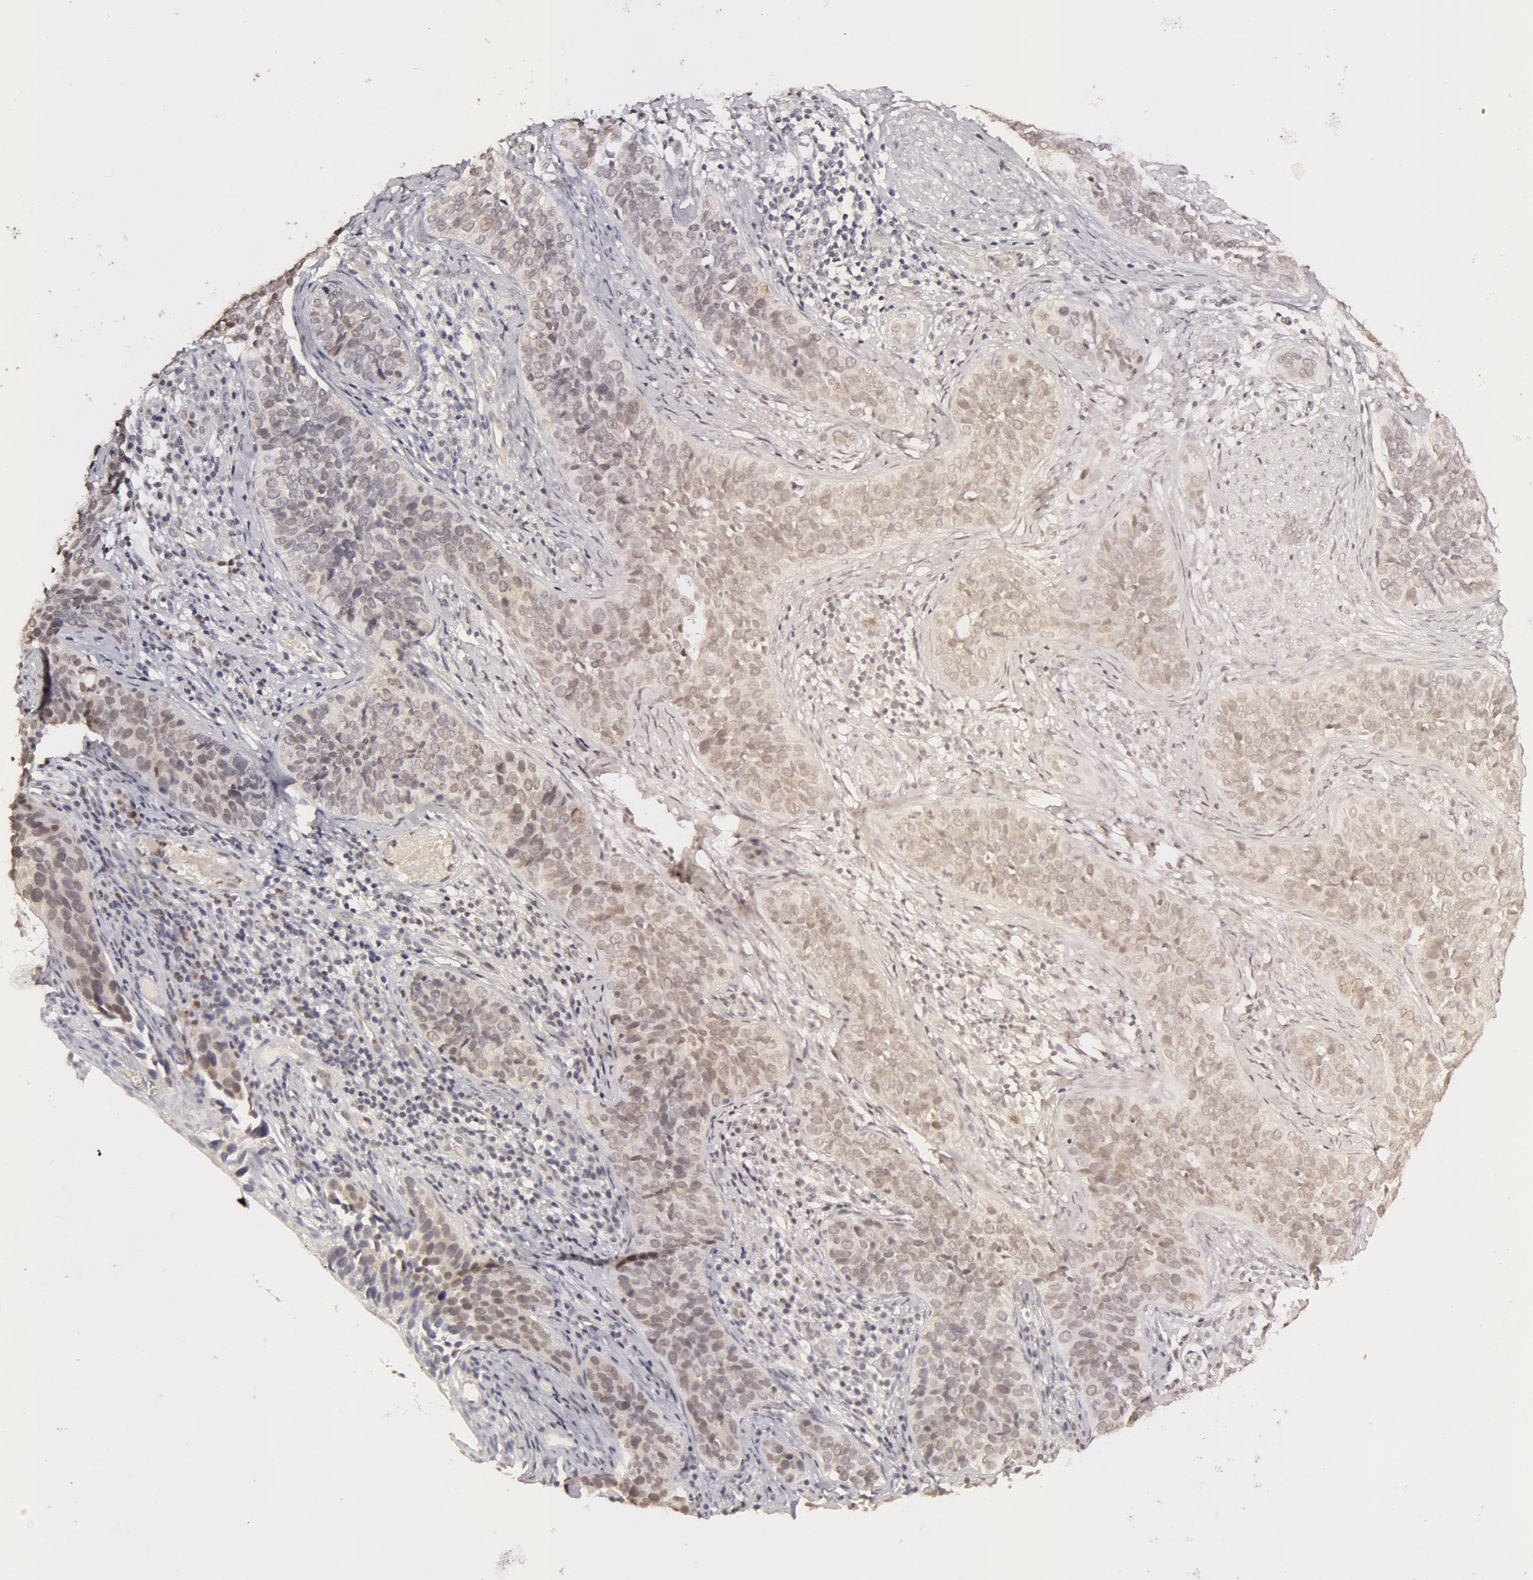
{"staining": {"intensity": "weak", "quantity": ">75%", "location": "cytoplasmic/membranous,nuclear"}, "tissue": "cervical cancer", "cell_type": "Tumor cells", "image_type": "cancer", "snomed": [{"axis": "morphology", "description": "Squamous cell carcinoma, NOS"}, {"axis": "topography", "description": "Cervix"}], "caption": "Human cervical squamous cell carcinoma stained with a brown dye displays weak cytoplasmic/membranous and nuclear positive expression in approximately >75% of tumor cells.", "gene": "ADAM10", "patient": {"sex": "female", "age": 31}}